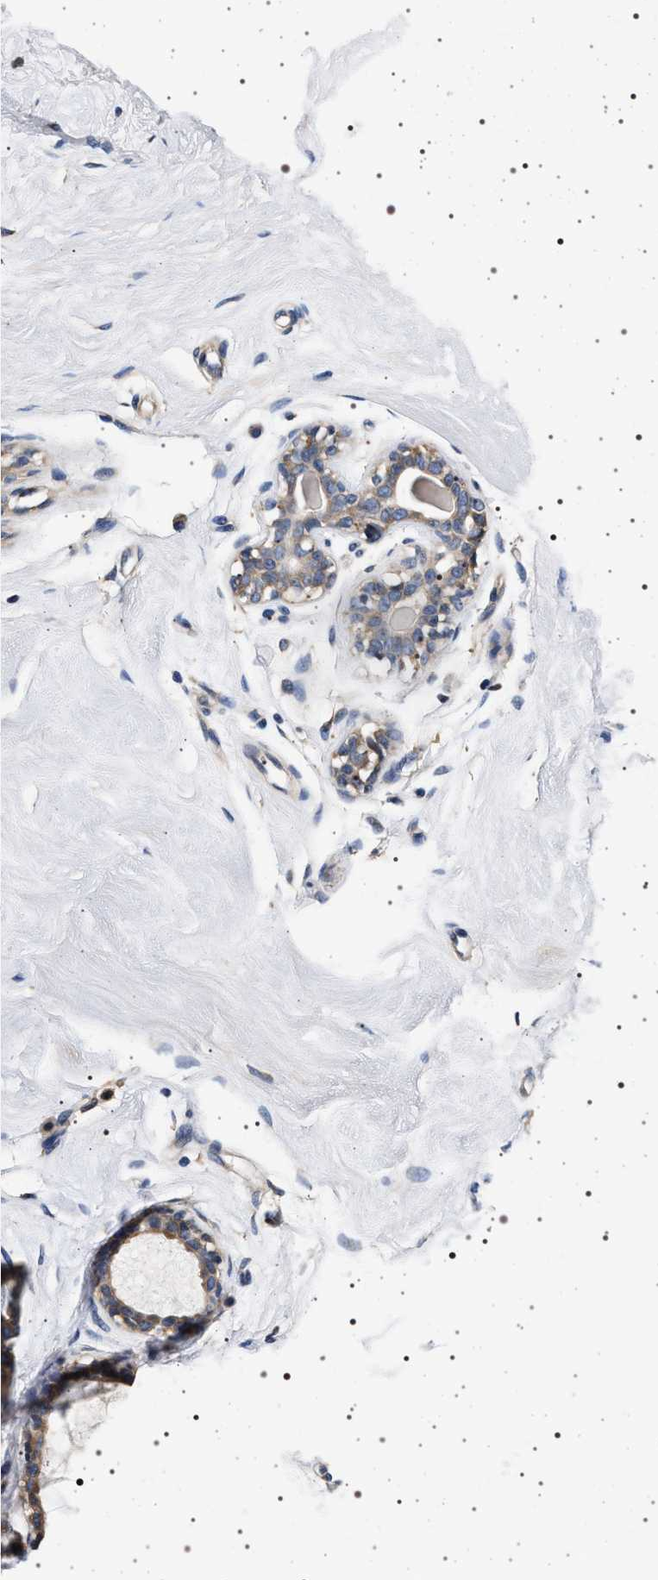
{"staining": {"intensity": "moderate", "quantity": ">75%", "location": "cytoplasmic/membranous"}, "tissue": "breast", "cell_type": "Adipocytes", "image_type": "normal", "snomed": [{"axis": "morphology", "description": "Normal tissue, NOS"}, {"axis": "topography", "description": "Breast"}], "caption": "Adipocytes show medium levels of moderate cytoplasmic/membranous positivity in approximately >75% of cells in benign breast.", "gene": "DCBLD2", "patient": {"sex": "female", "age": 23}}